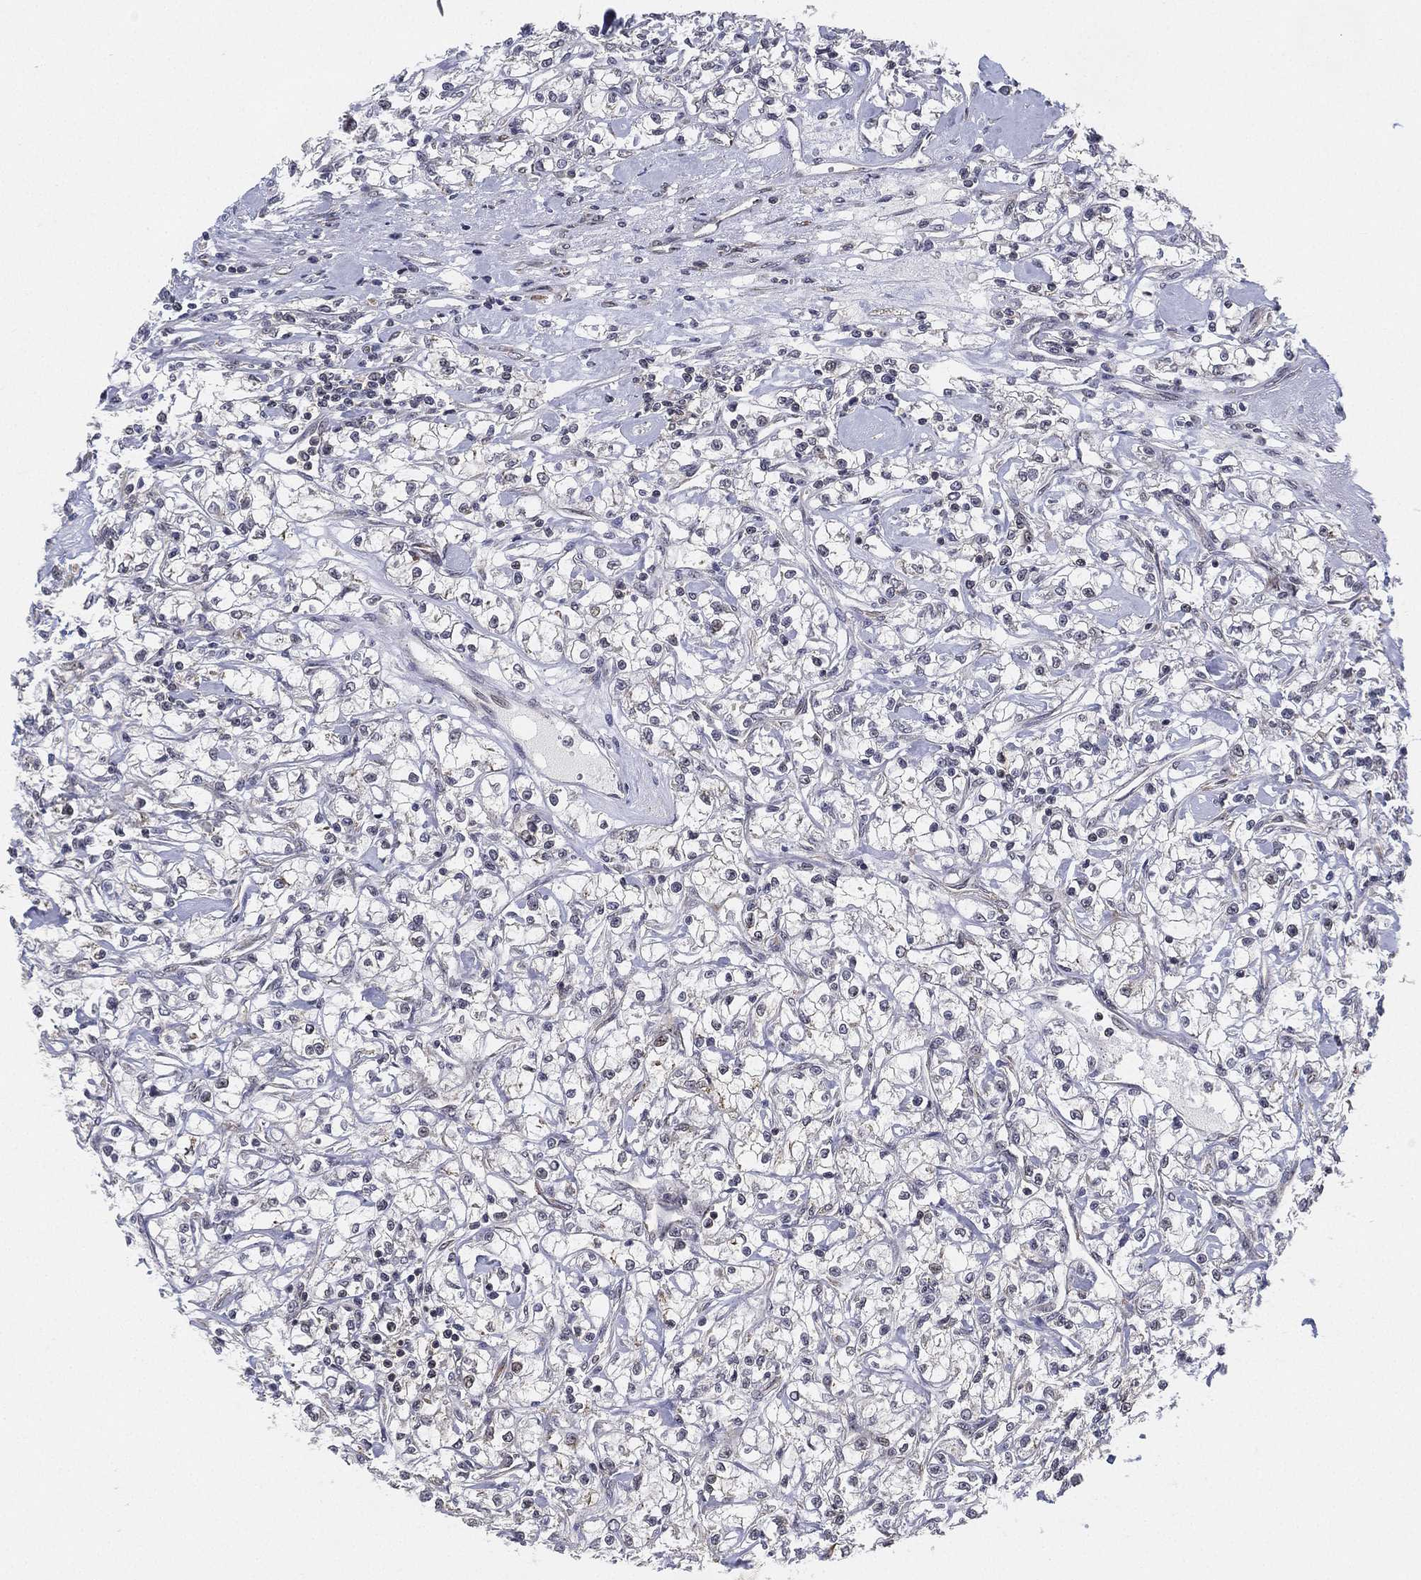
{"staining": {"intensity": "negative", "quantity": "none", "location": "none"}, "tissue": "renal cancer", "cell_type": "Tumor cells", "image_type": "cancer", "snomed": [{"axis": "morphology", "description": "Adenocarcinoma, NOS"}, {"axis": "topography", "description": "Kidney"}], "caption": "Immunohistochemistry micrograph of neoplastic tissue: human renal cancer (adenocarcinoma) stained with DAB displays no significant protein staining in tumor cells.", "gene": "PPP1R16B", "patient": {"sex": "female", "age": 59}}